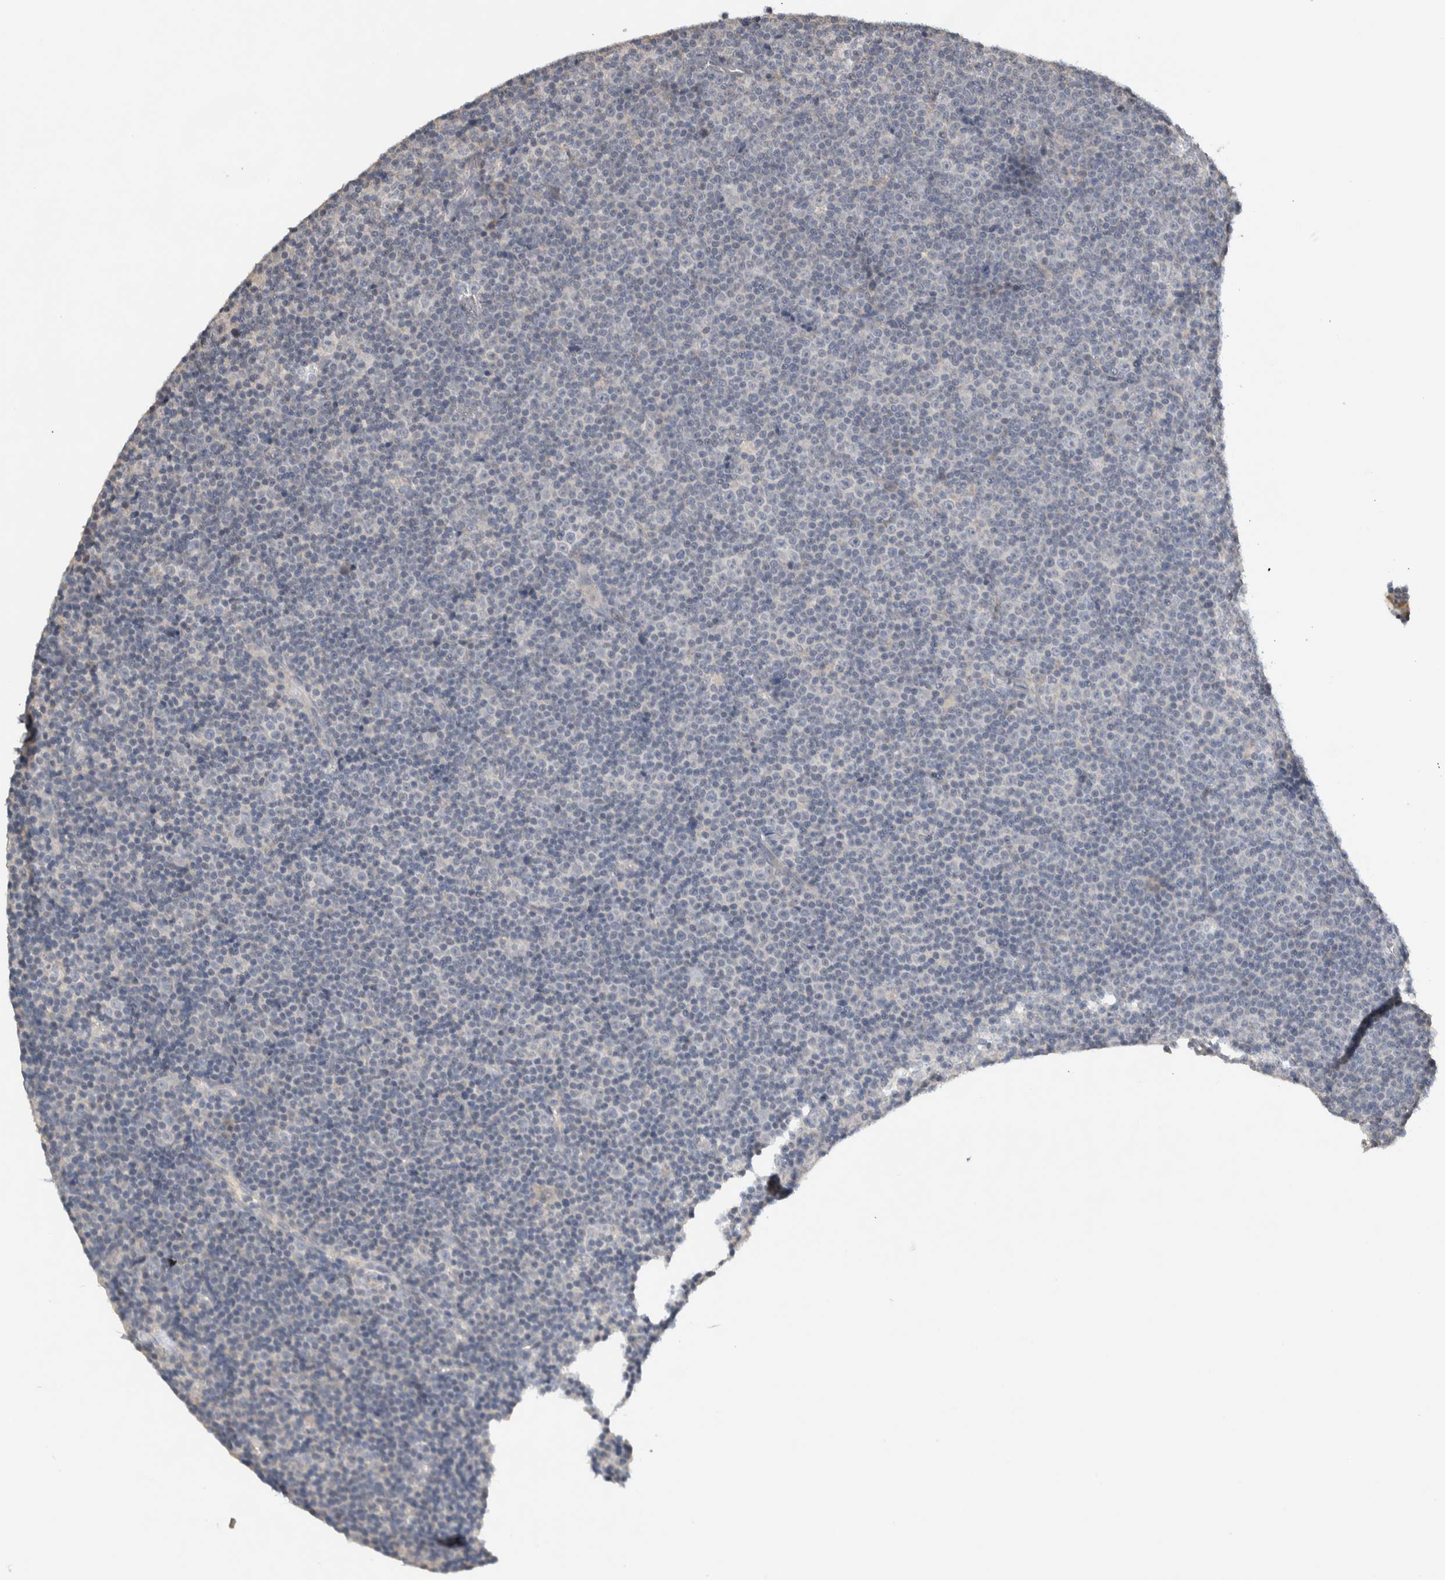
{"staining": {"intensity": "negative", "quantity": "none", "location": "none"}, "tissue": "lymphoma", "cell_type": "Tumor cells", "image_type": "cancer", "snomed": [{"axis": "morphology", "description": "Malignant lymphoma, non-Hodgkin's type, Low grade"}, {"axis": "topography", "description": "Lymph node"}], "caption": "Malignant lymphoma, non-Hodgkin's type (low-grade) was stained to show a protein in brown. There is no significant staining in tumor cells.", "gene": "EIF3H", "patient": {"sex": "female", "age": 67}}